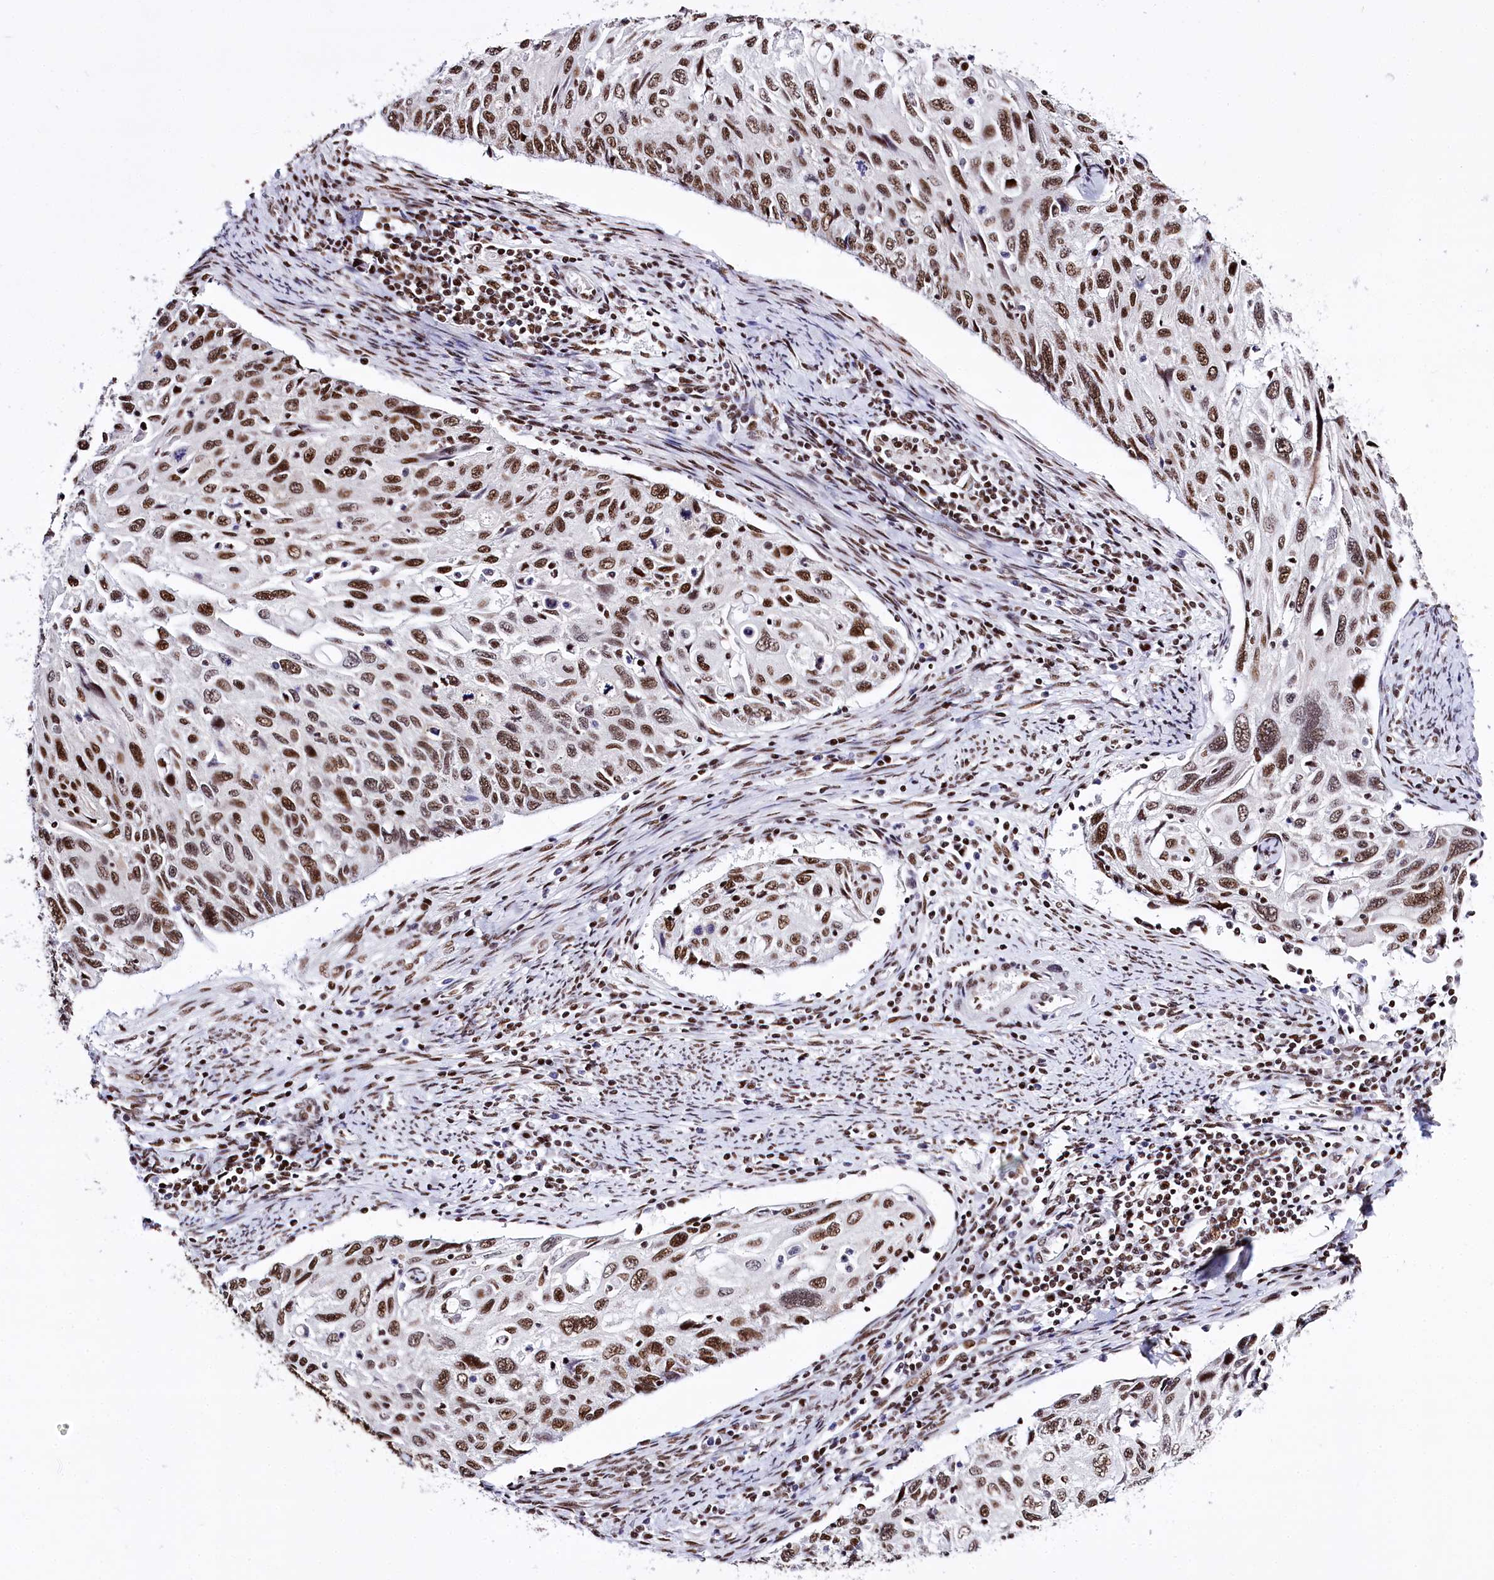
{"staining": {"intensity": "moderate", "quantity": ">75%", "location": "nuclear"}, "tissue": "cervical cancer", "cell_type": "Tumor cells", "image_type": "cancer", "snomed": [{"axis": "morphology", "description": "Squamous cell carcinoma, NOS"}, {"axis": "topography", "description": "Cervix"}], "caption": "A brown stain labels moderate nuclear positivity of a protein in cervical cancer (squamous cell carcinoma) tumor cells.", "gene": "POU4F3", "patient": {"sex": "female", "age": 70}}